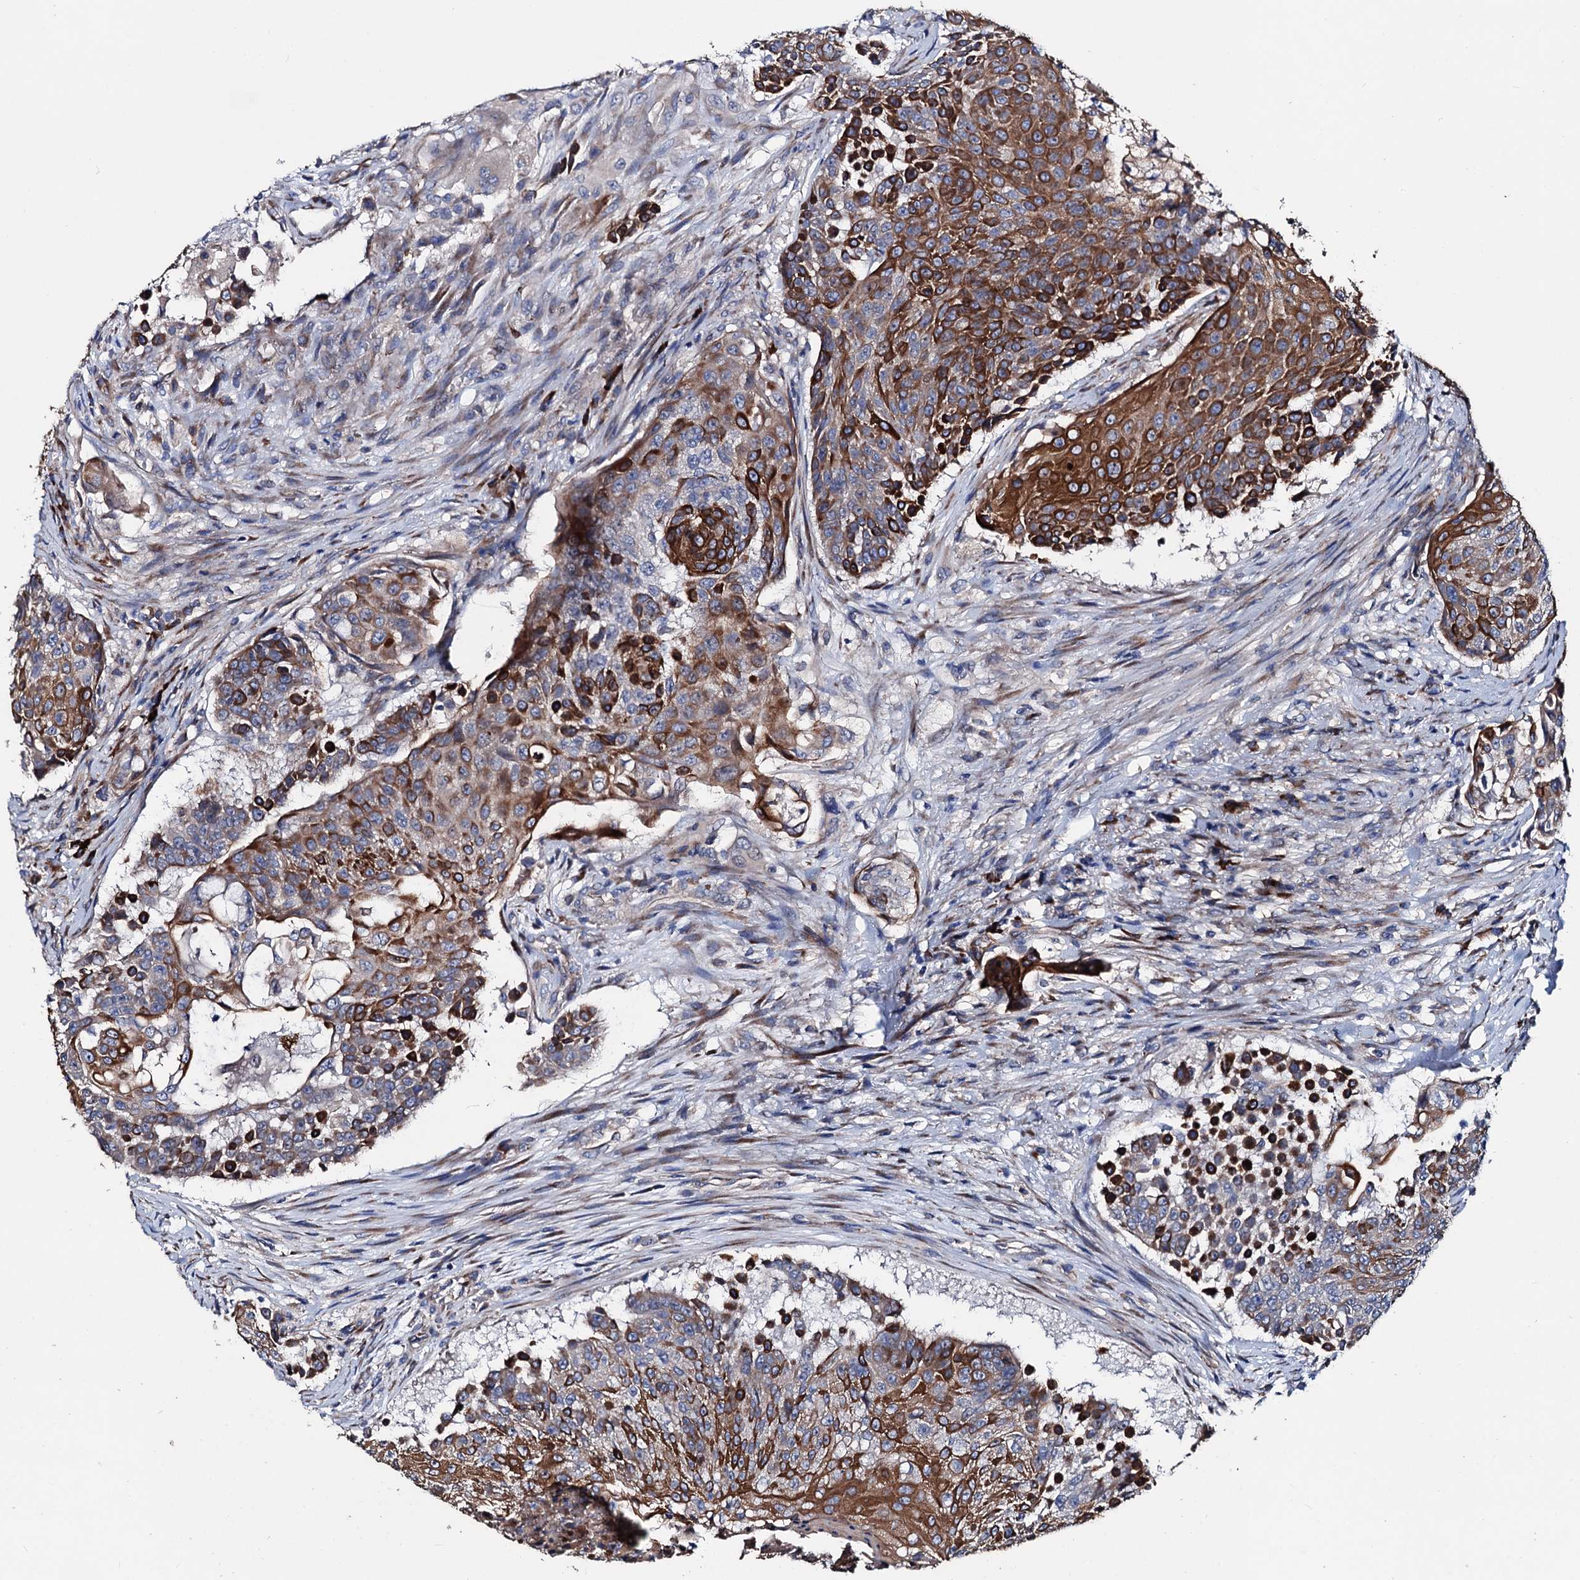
{"staining": {"intensity": "strong", "quantity": ">75%", "location": "cytoplasmic/membranous"}, "tissue": "urothelial cancer", "cell_type": "Tumor cells", "image_type": "cancer", "snomed": [{"axis": "morphology", "description": "Urothelial carcinoma, High grade"}, {"axis": "topography", "description": "Urinary bladder"}], "caption": "Urothelial cancer stained for a protein displays strong cytoplasmic/membranous positivity in tumor cells.", "gene": "AKAP11", "patient": {"sex": "female", "age": 63}}